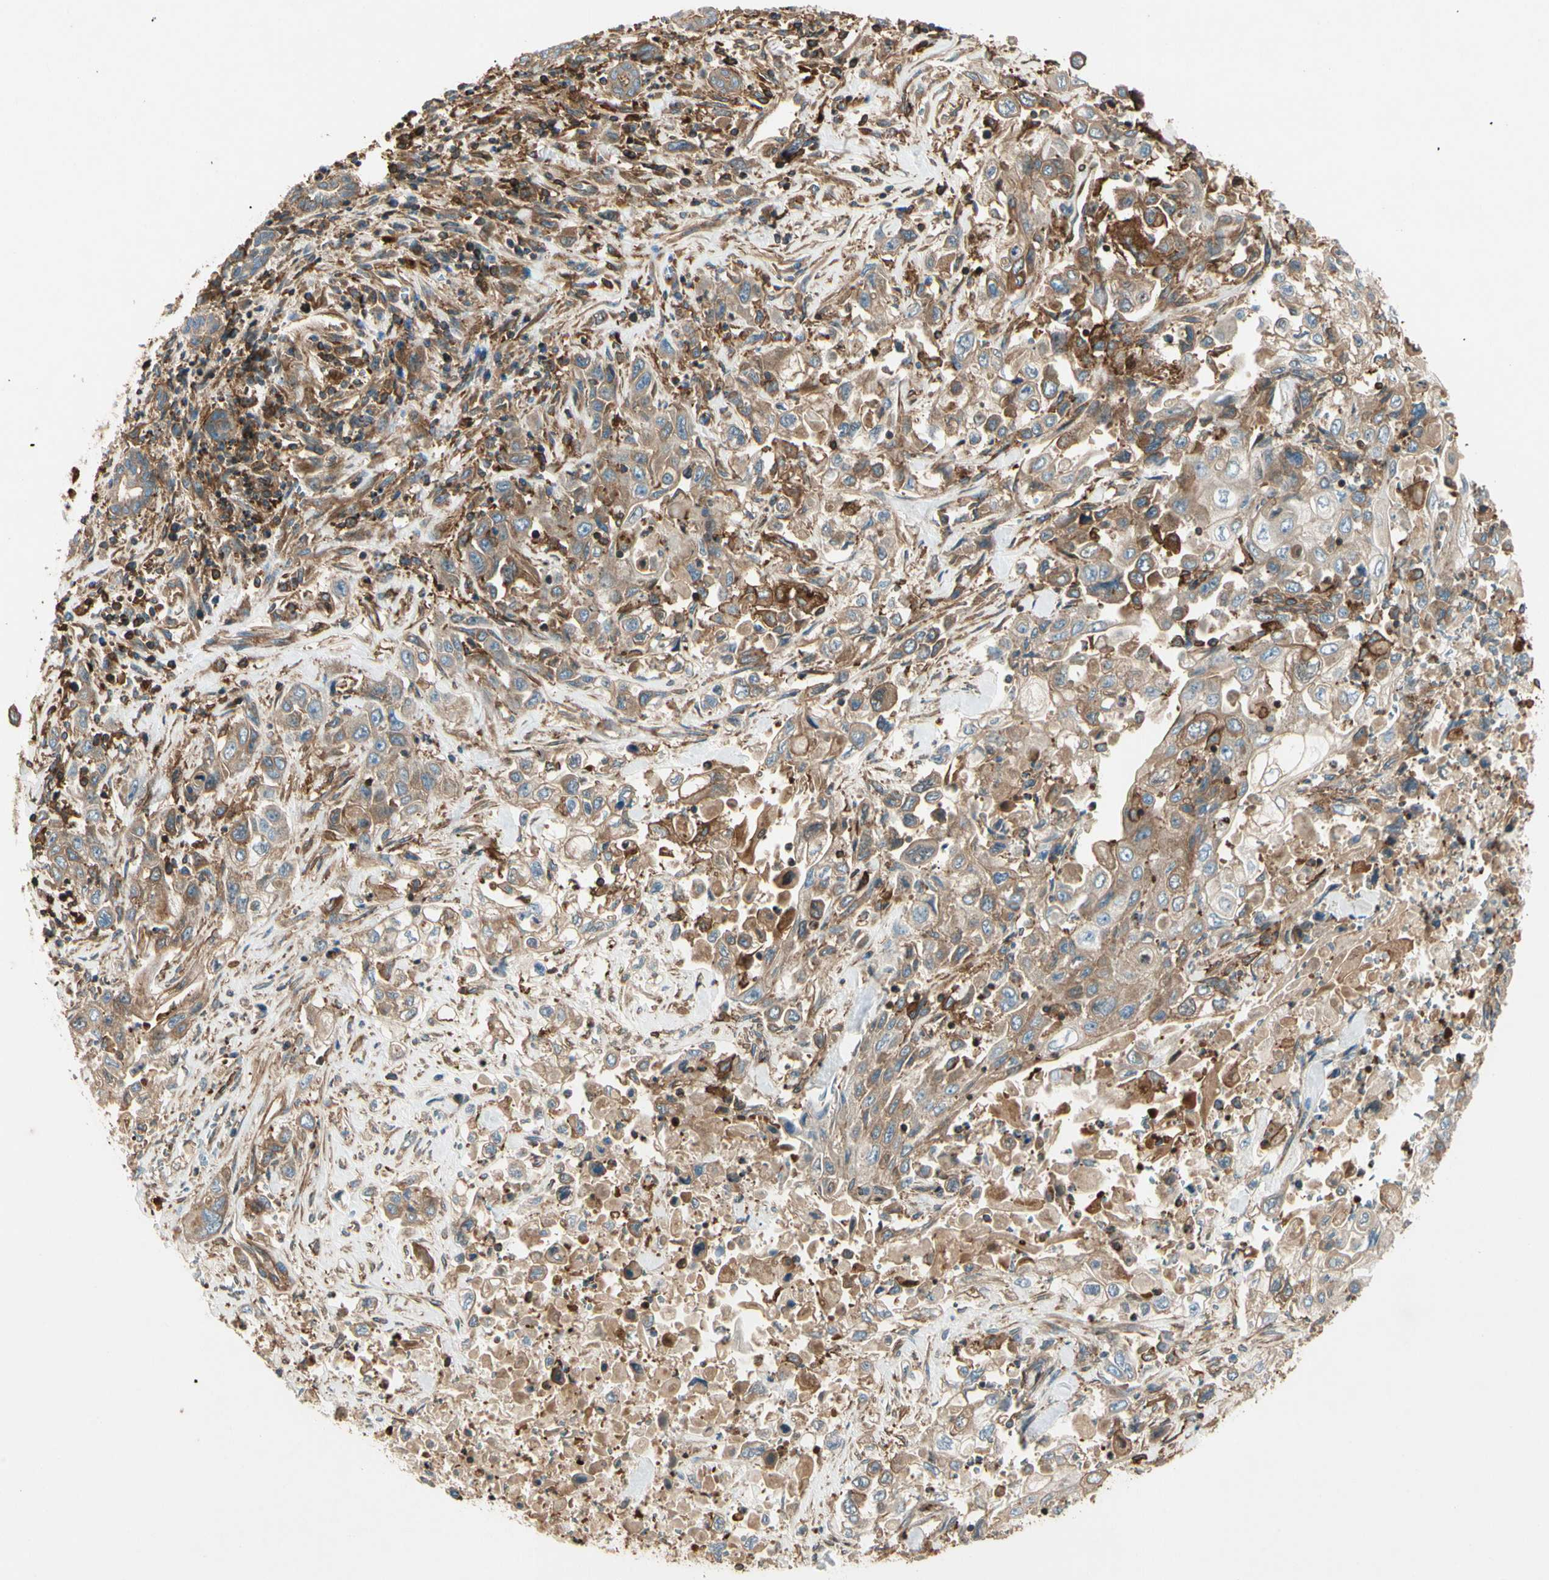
{"staining": {"intensity": "moderate", "quantity": ">75%", "location": "cytoplasmic/membranous"}, "tissue": "pancreatic cancer", "cell_type": "Tumor cells", "image_type": "cancer", "snomed": [{"axis": "morphology", "description": "Adenocarcinoma, NOS"}, {"axis": "topography", "description": "Pancreas"}], "caption": "A medium amount of moderate cytoplasmic/membranous expression is appreciated in about >75% of tumor cells in pancreatic cancer tissue.", "gene": "ARPC2", "patient": {"sex": "male", "age": 70}}